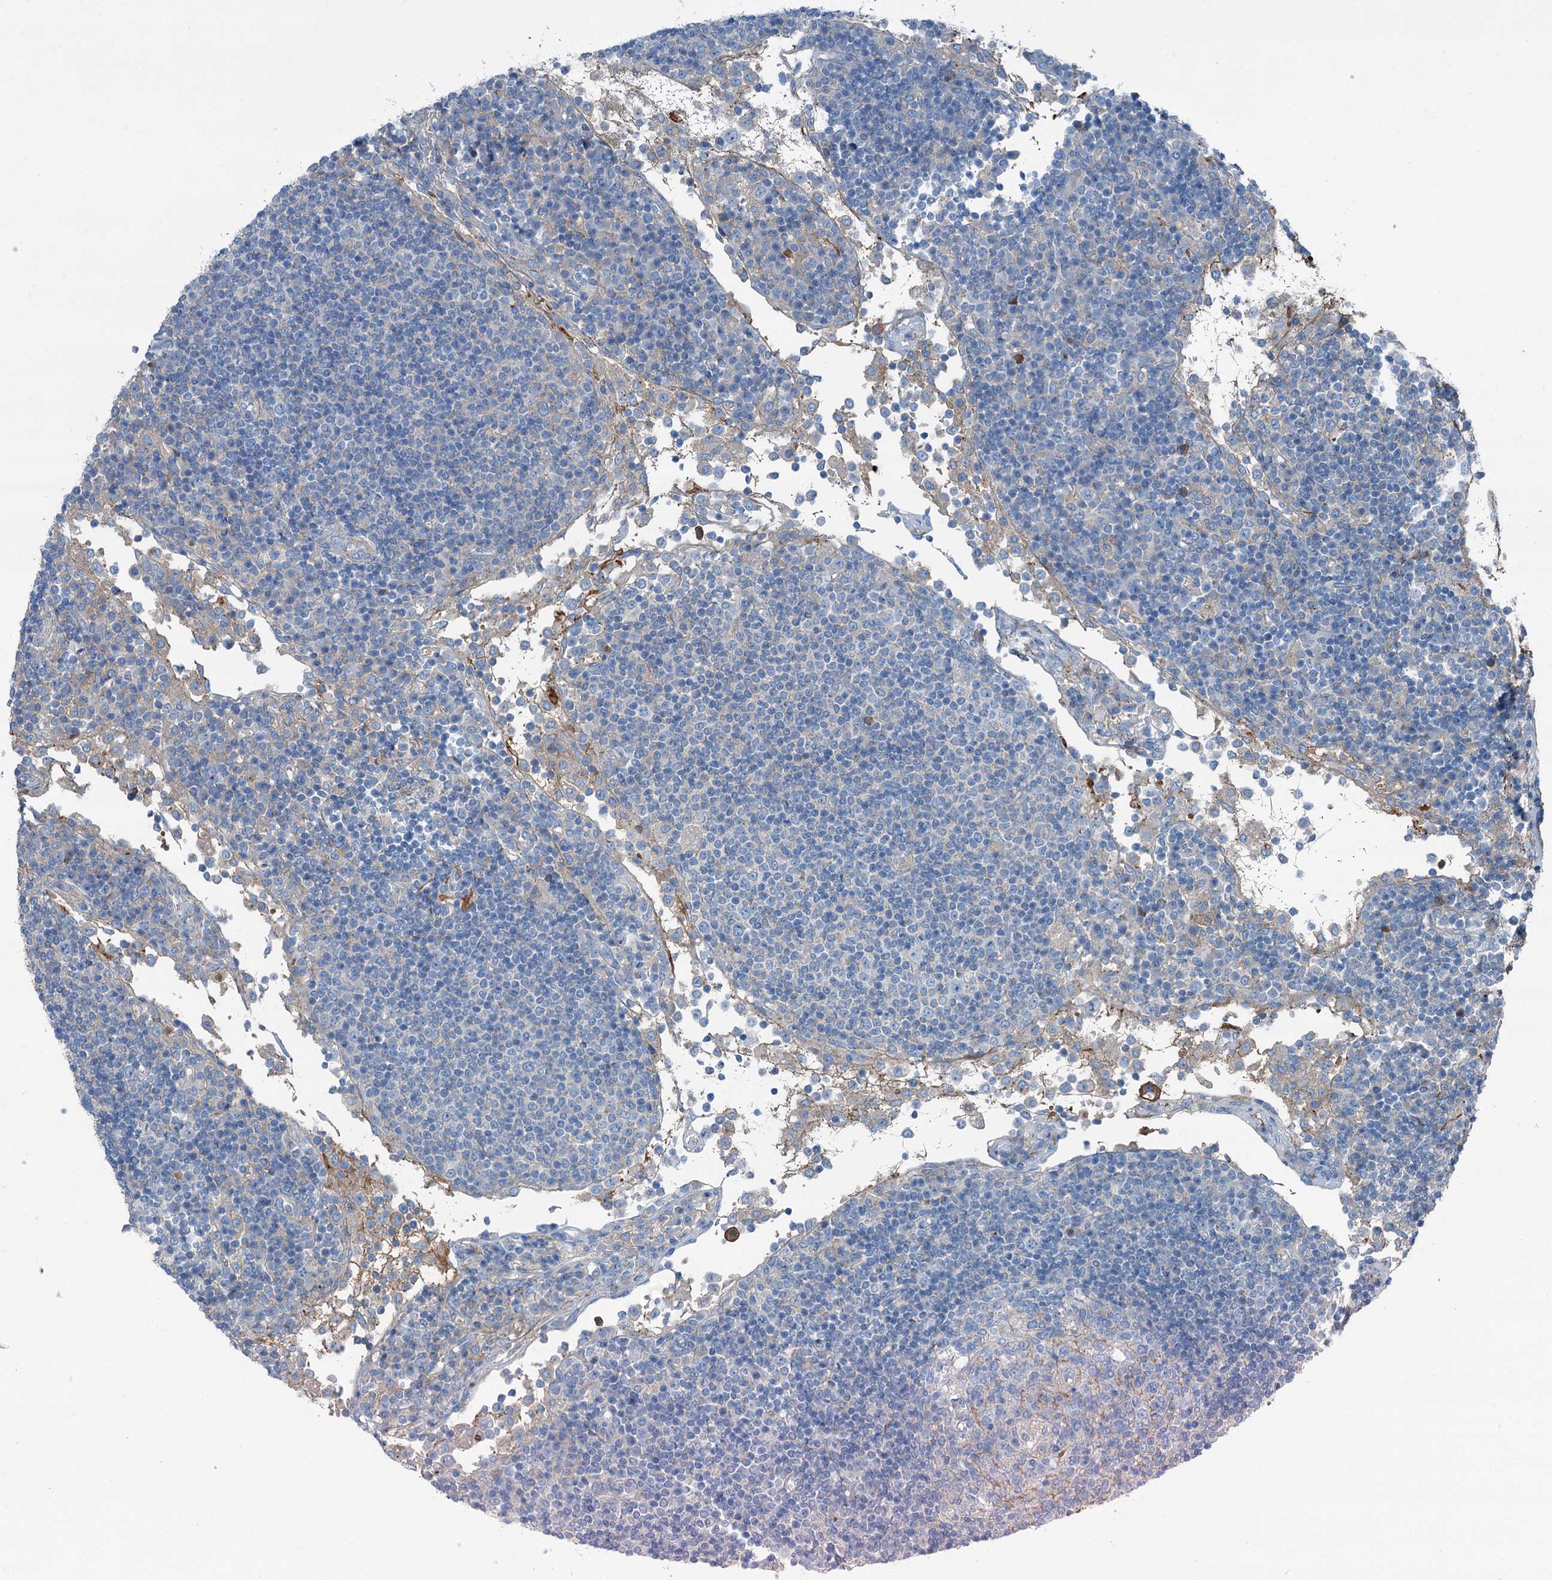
{"staining": {"intensity": "negative", "quantity": "none", "location": "none"}, "tissue": "lymph node", "cell_type": "Germinal center cells", "image_type": "normal", "snomed": [{"axis": "morphology", "description": "Normal tissue, NOS"}, {"axis": "topography", "description": "Lymph node"}], "caption": "Human lymph node stained for a protein using IHC reveals no expression in germinal center cells.", "gene": "AXL", "patient": {"sex": "female", "age": 53}}